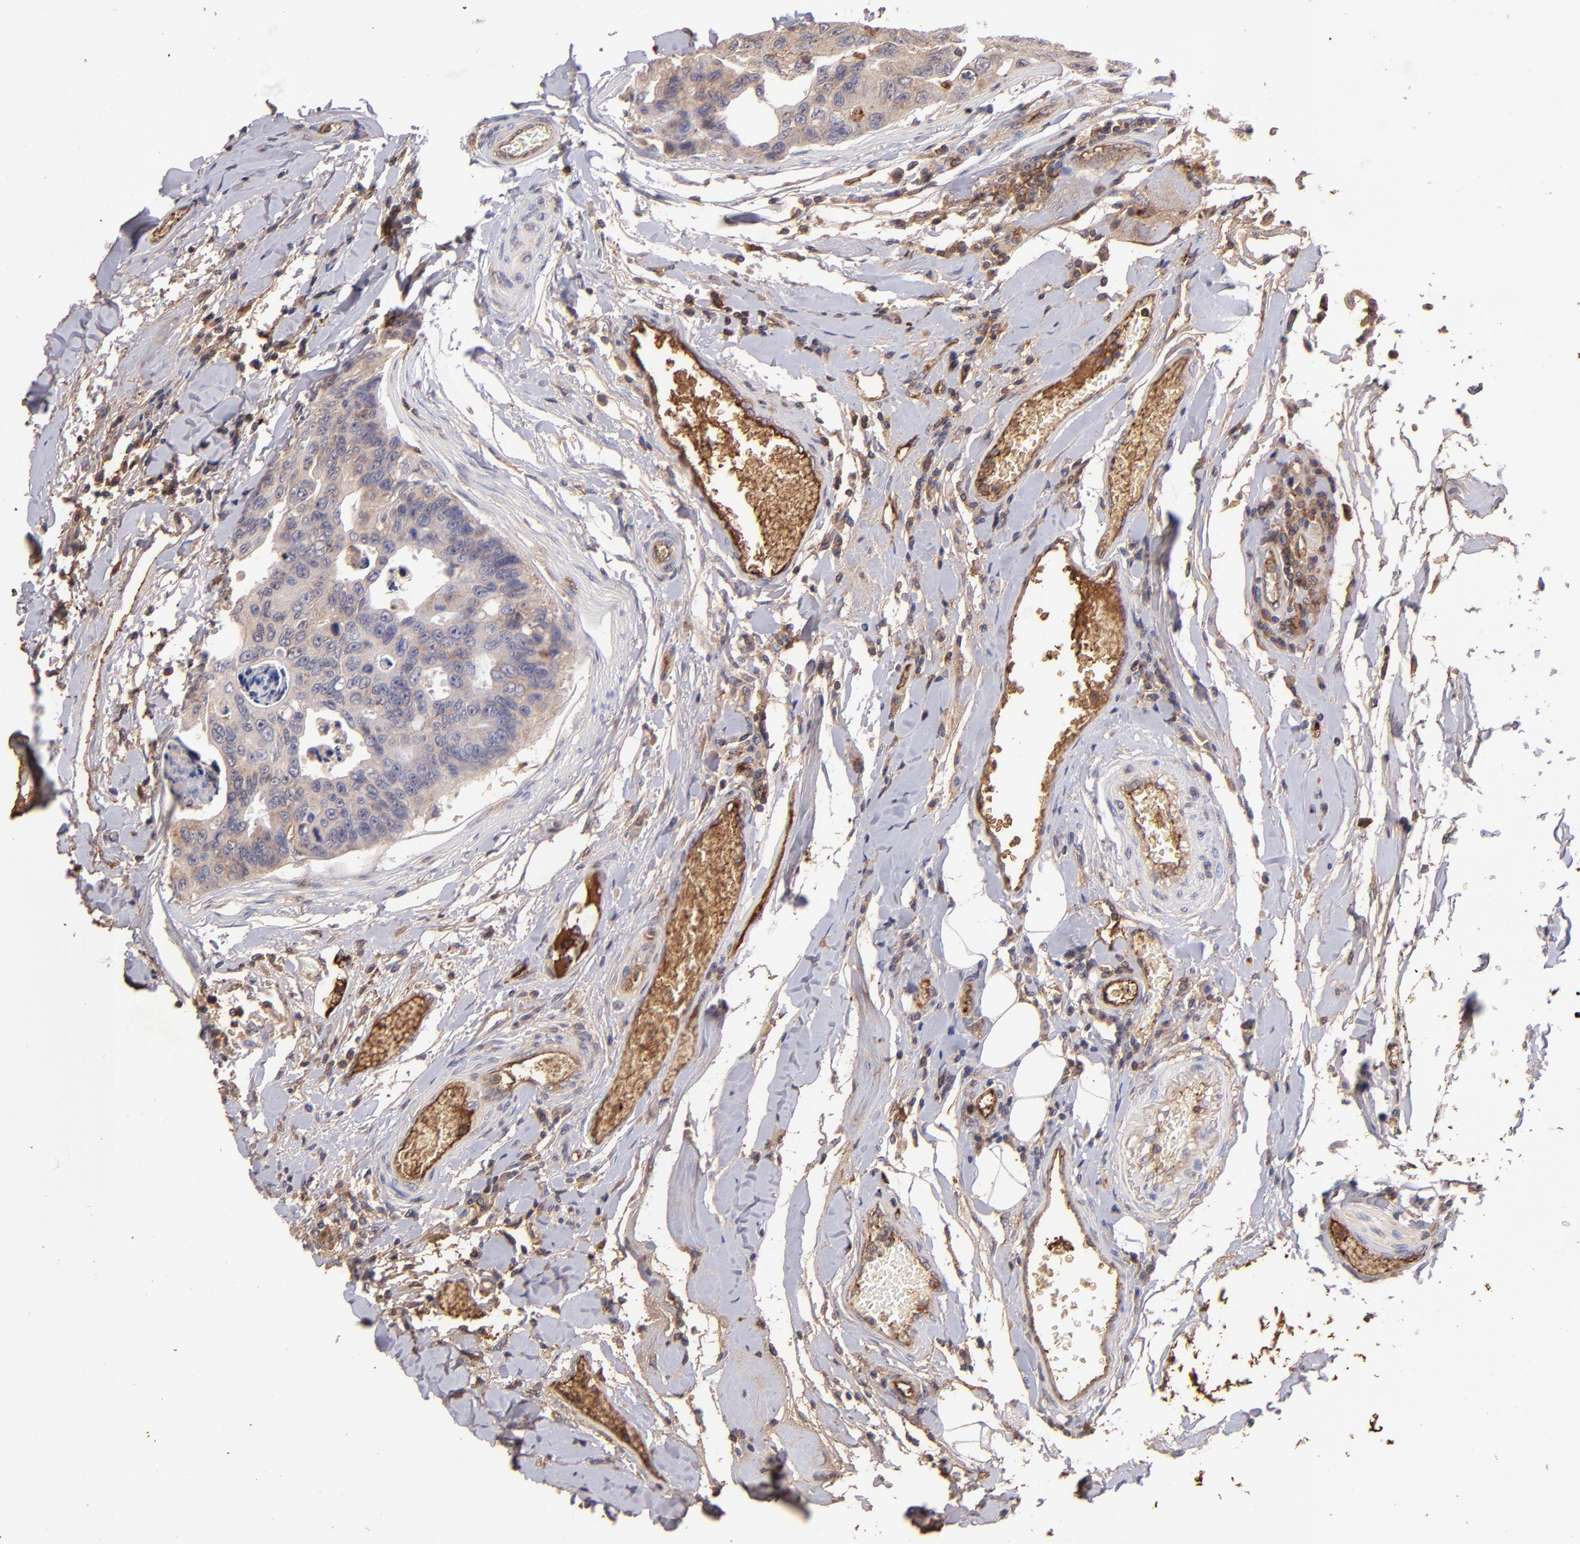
{"staining": {"intensity": "moderate", "quantity": ">75%", "location": "cytoplasmic/membranous"}, "tissue": "colorectal cancer", "cell_type": "Tumor cells", "image_type": "cancer", "snomed": [{"axis": "morphology", "description": "Adenocarcinoma, NOS"}, {"axis": "topography", "description": "Colon"}], "caption": "Brown immunohistochemical staining in human adenocarcinoma (colorectal) reveals moderate cytoplasmic/membranous positivity in about >75% of tumor cells.", "gene": "FGB", "patient": {"sex": "female", "age": 86}}